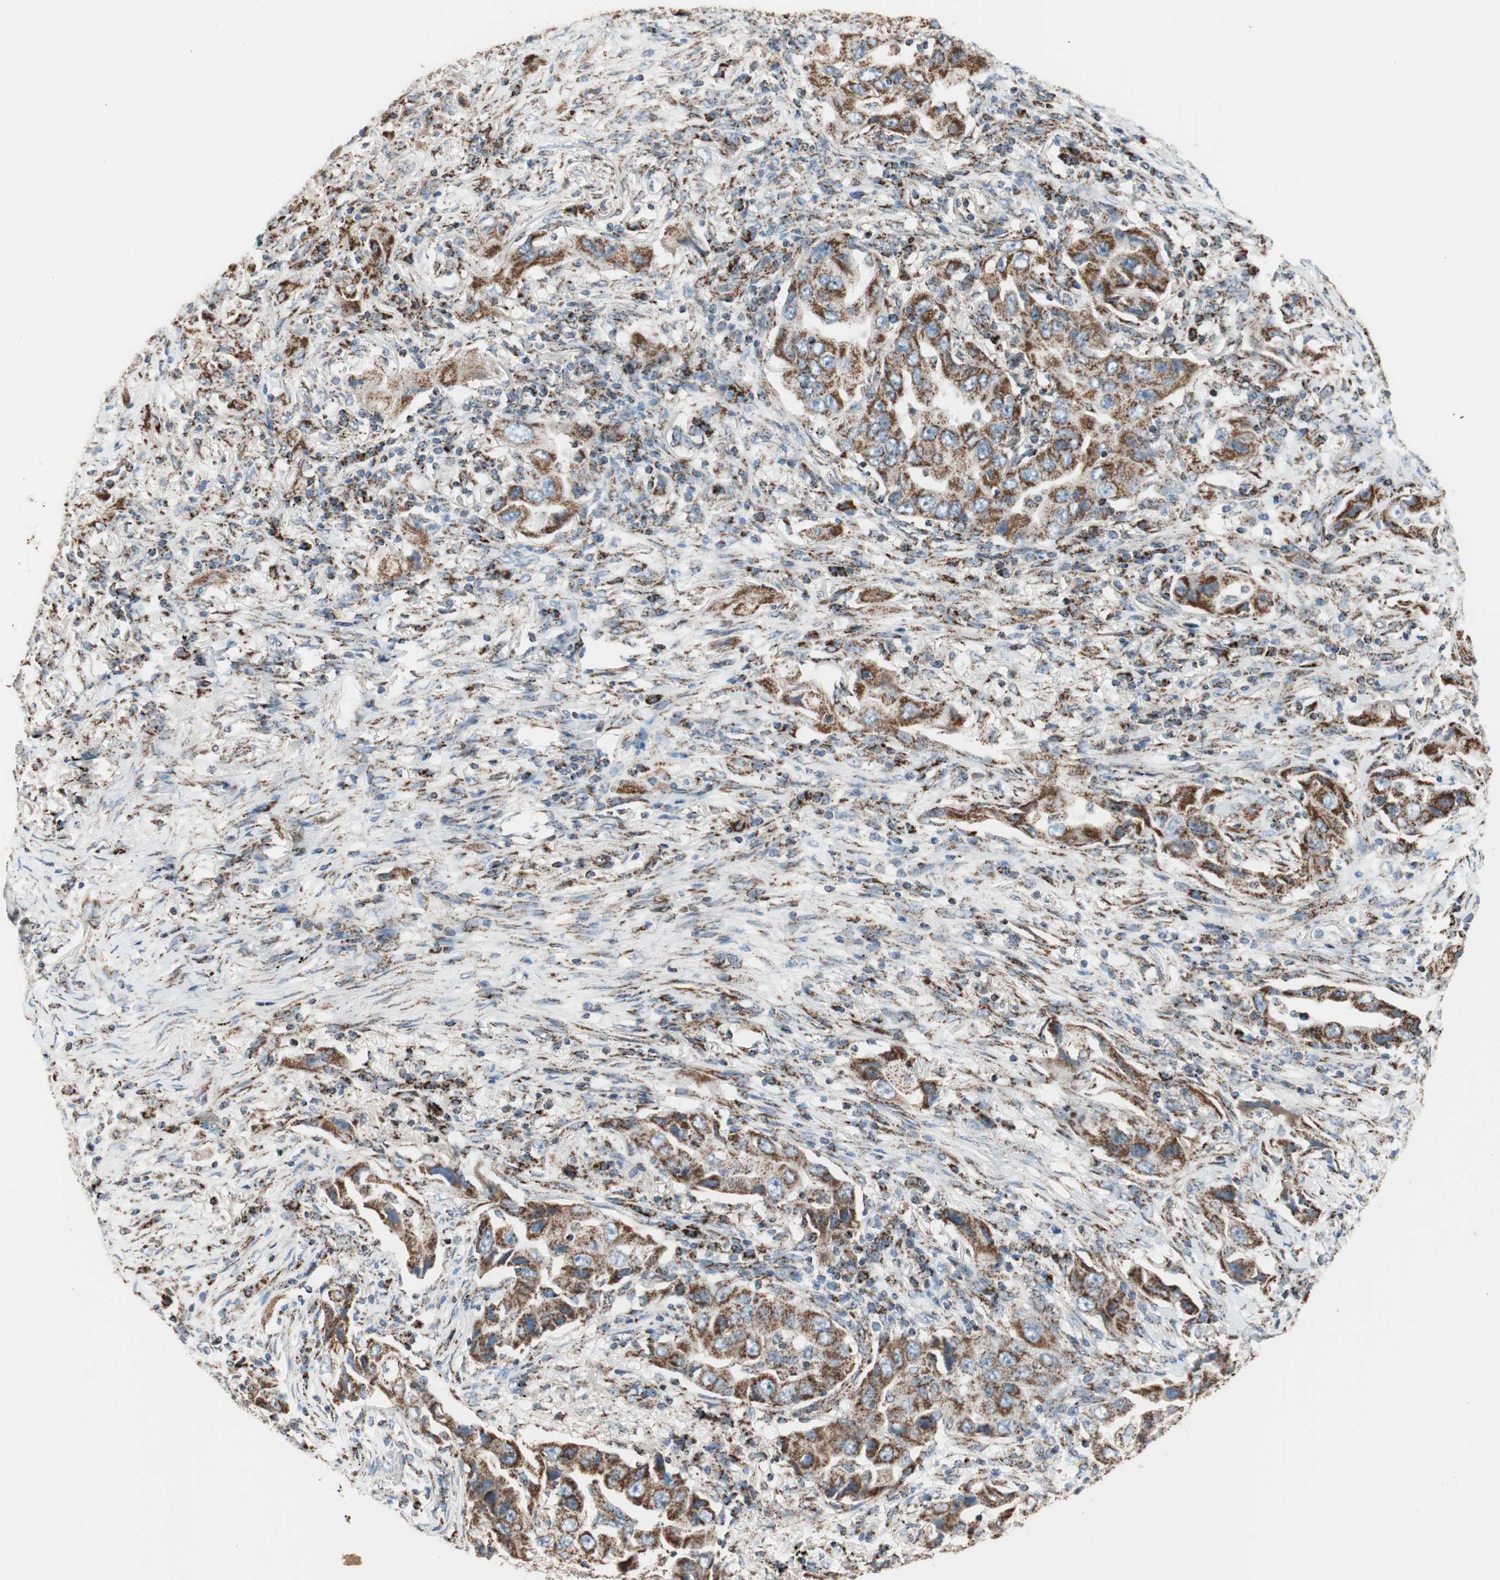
{"staining": {"intensity": "strong", "quantity": ">75%", "location": "cytoplasmic/membranous"}, "tissue": "lung cancer", "cell_type": "Tumor cells", "image_type": "cancer", "snomed": [{"axis": "morphology", "description": "Adenocarcinoma, NOS"}, {"axis": "topography", "description": "Lung"}], "caption": "A photomicrograph of human lung cancer (adenocarcinoma) stained for a protein demonstrates strong cytoplasmic/membranous brown staining in tumor cells.", "gene": "PCSK4", "patient": {"sex": "female", "age": 65}}